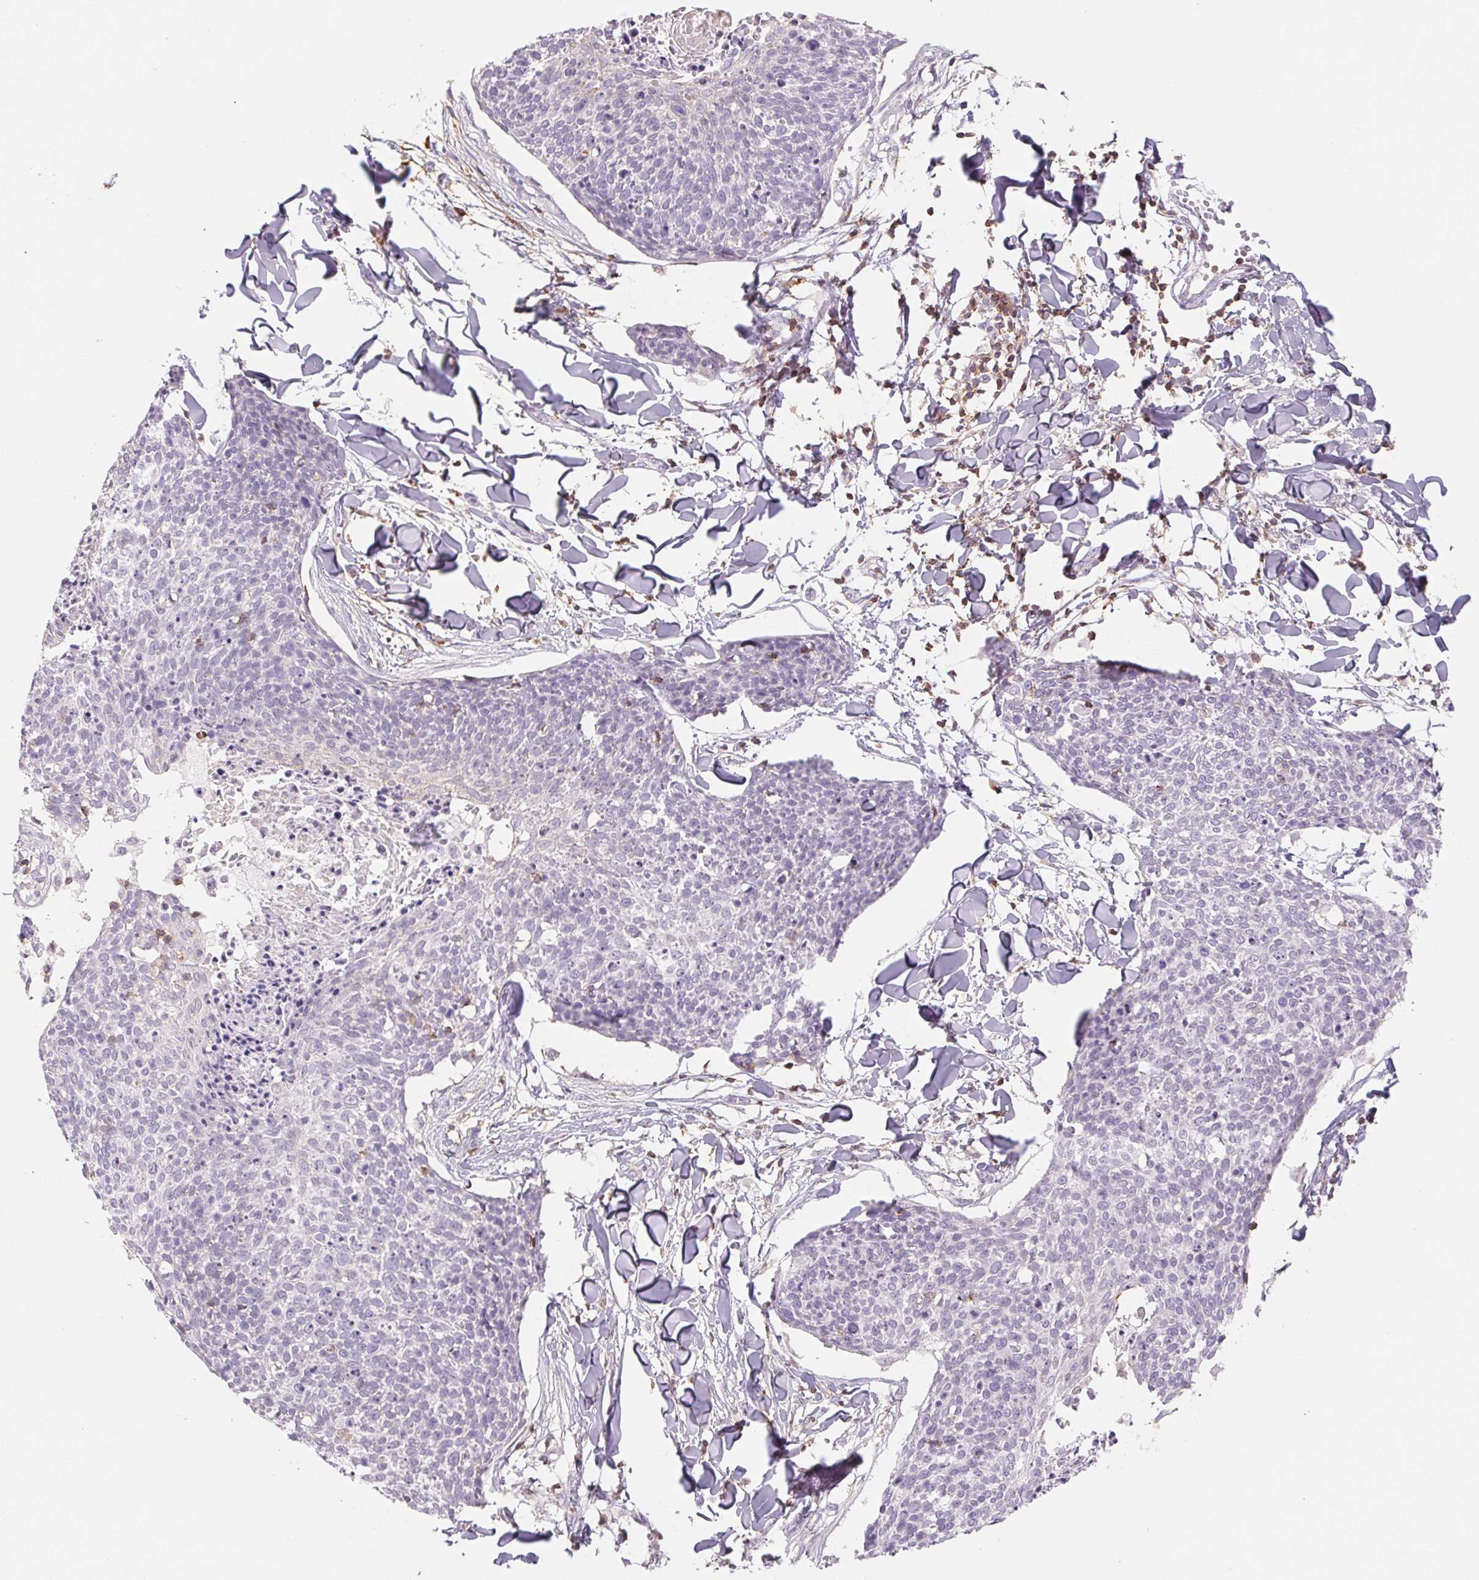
{"staining": {"intensity": "negative", "quantity": "none", "location": "none"}, "tissue": "skin cancer", "cell_type": "Tumor cells", "image_type": "cancer", "snomed": [{"axis": "morphology", "description": "Squamous cell carcinoma, NOS"}, {"axis": "topography", "description": "Skin"}, {"axis": "topography", "description": "Vulva"}], "caption": "Photomicrograph shows no protein expression in tumor cells of skin cancer tissue.", "gene": "KIF26A", "patient": {"sex": "female", "age": 75}}